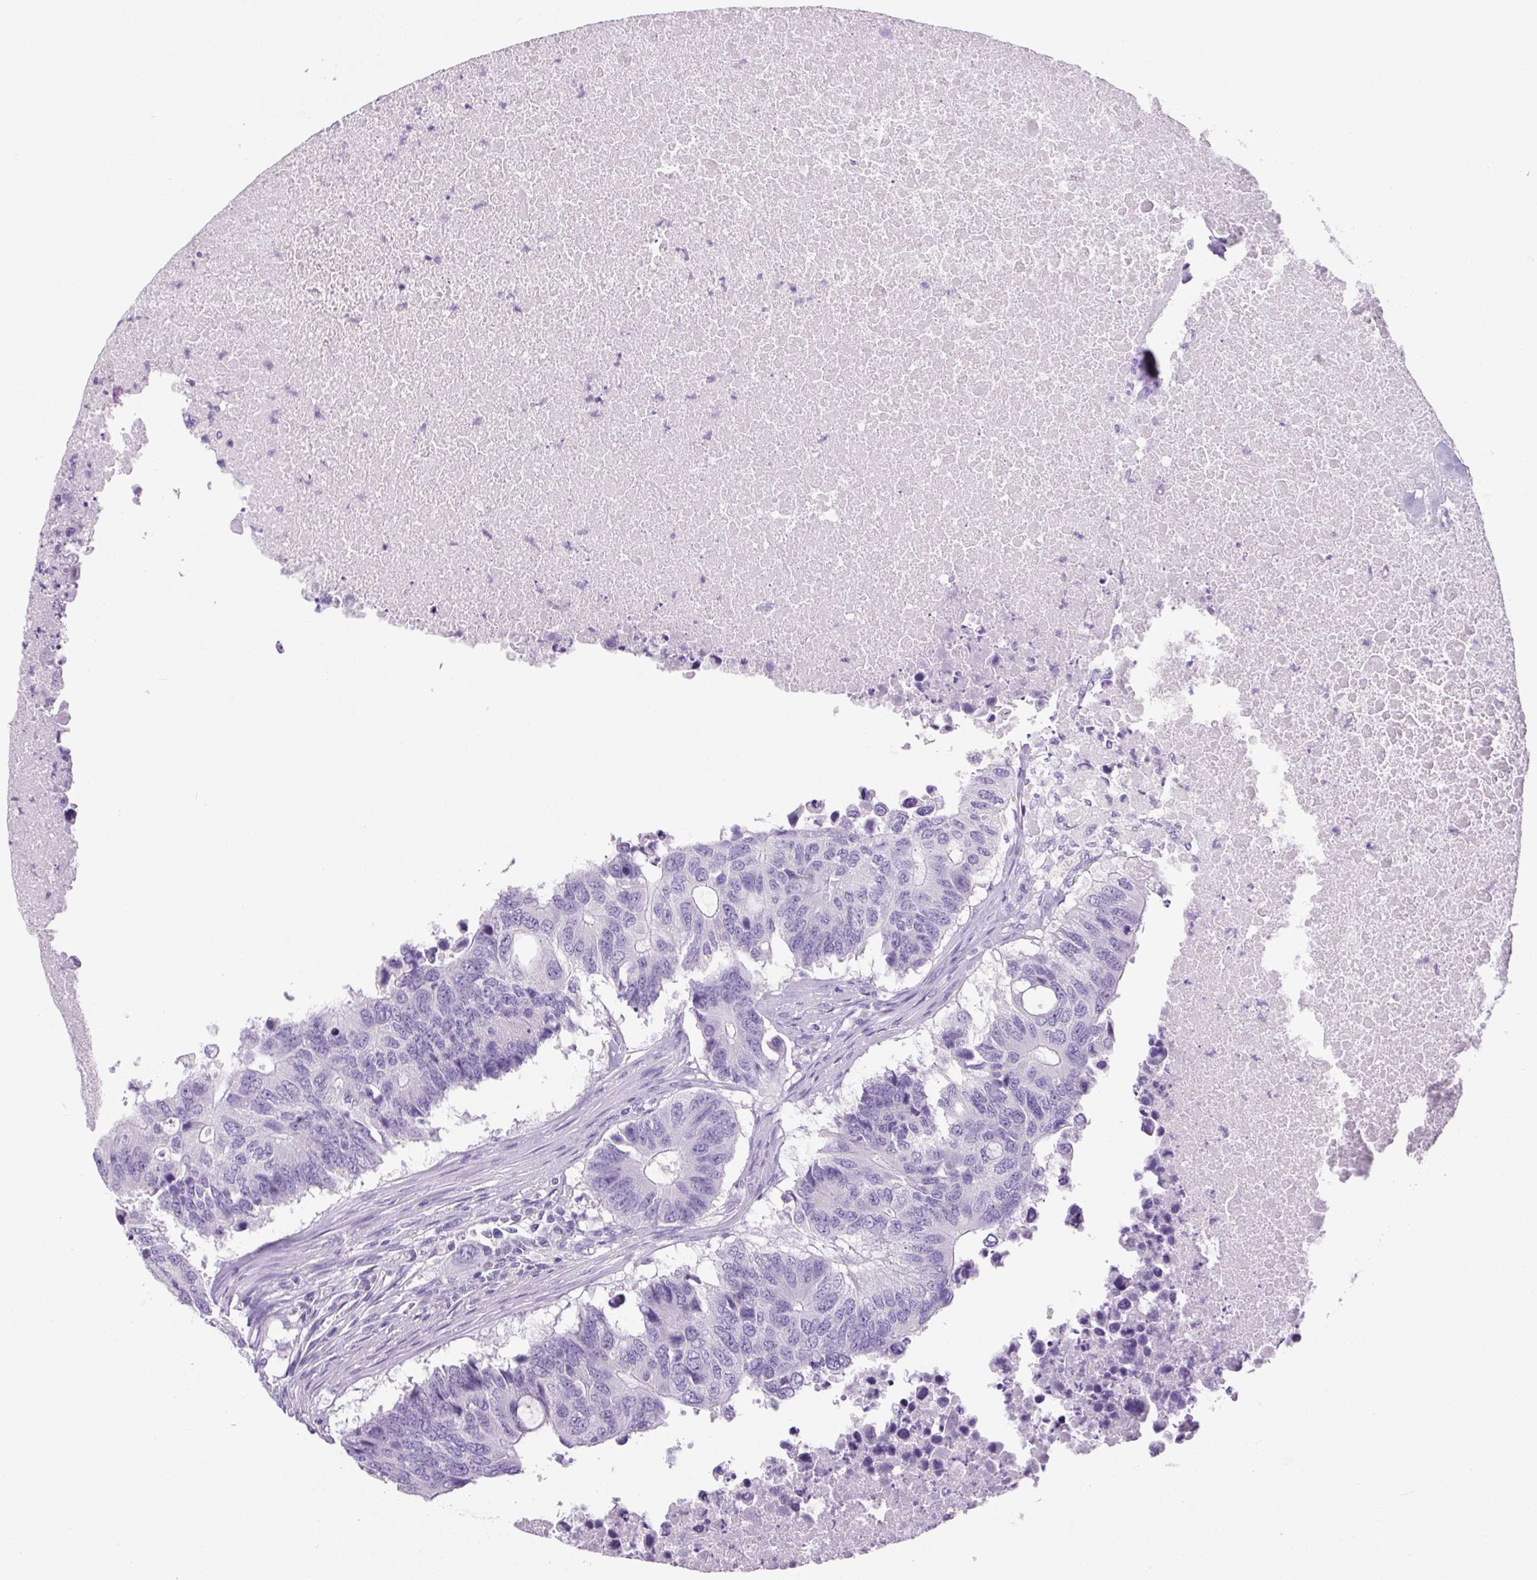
{"staining": {"intensity": "negative", "quantity": "none", "location": "none"}, "tissue": "colorectal cancer", "cell_type": "Tumor cells", "image_type": "cancer", "snomed": [{"axis": "morphology", "description": "Adenocarcinoma, NOS"}, {"axis": "topography", "description": "Colon"}], "caption": "Tumor cells are negative for brown protein staining in adenocarcinoma (colorectal).", "gene": "CHGA", "patient": {"sex": "male", "age": 71}}